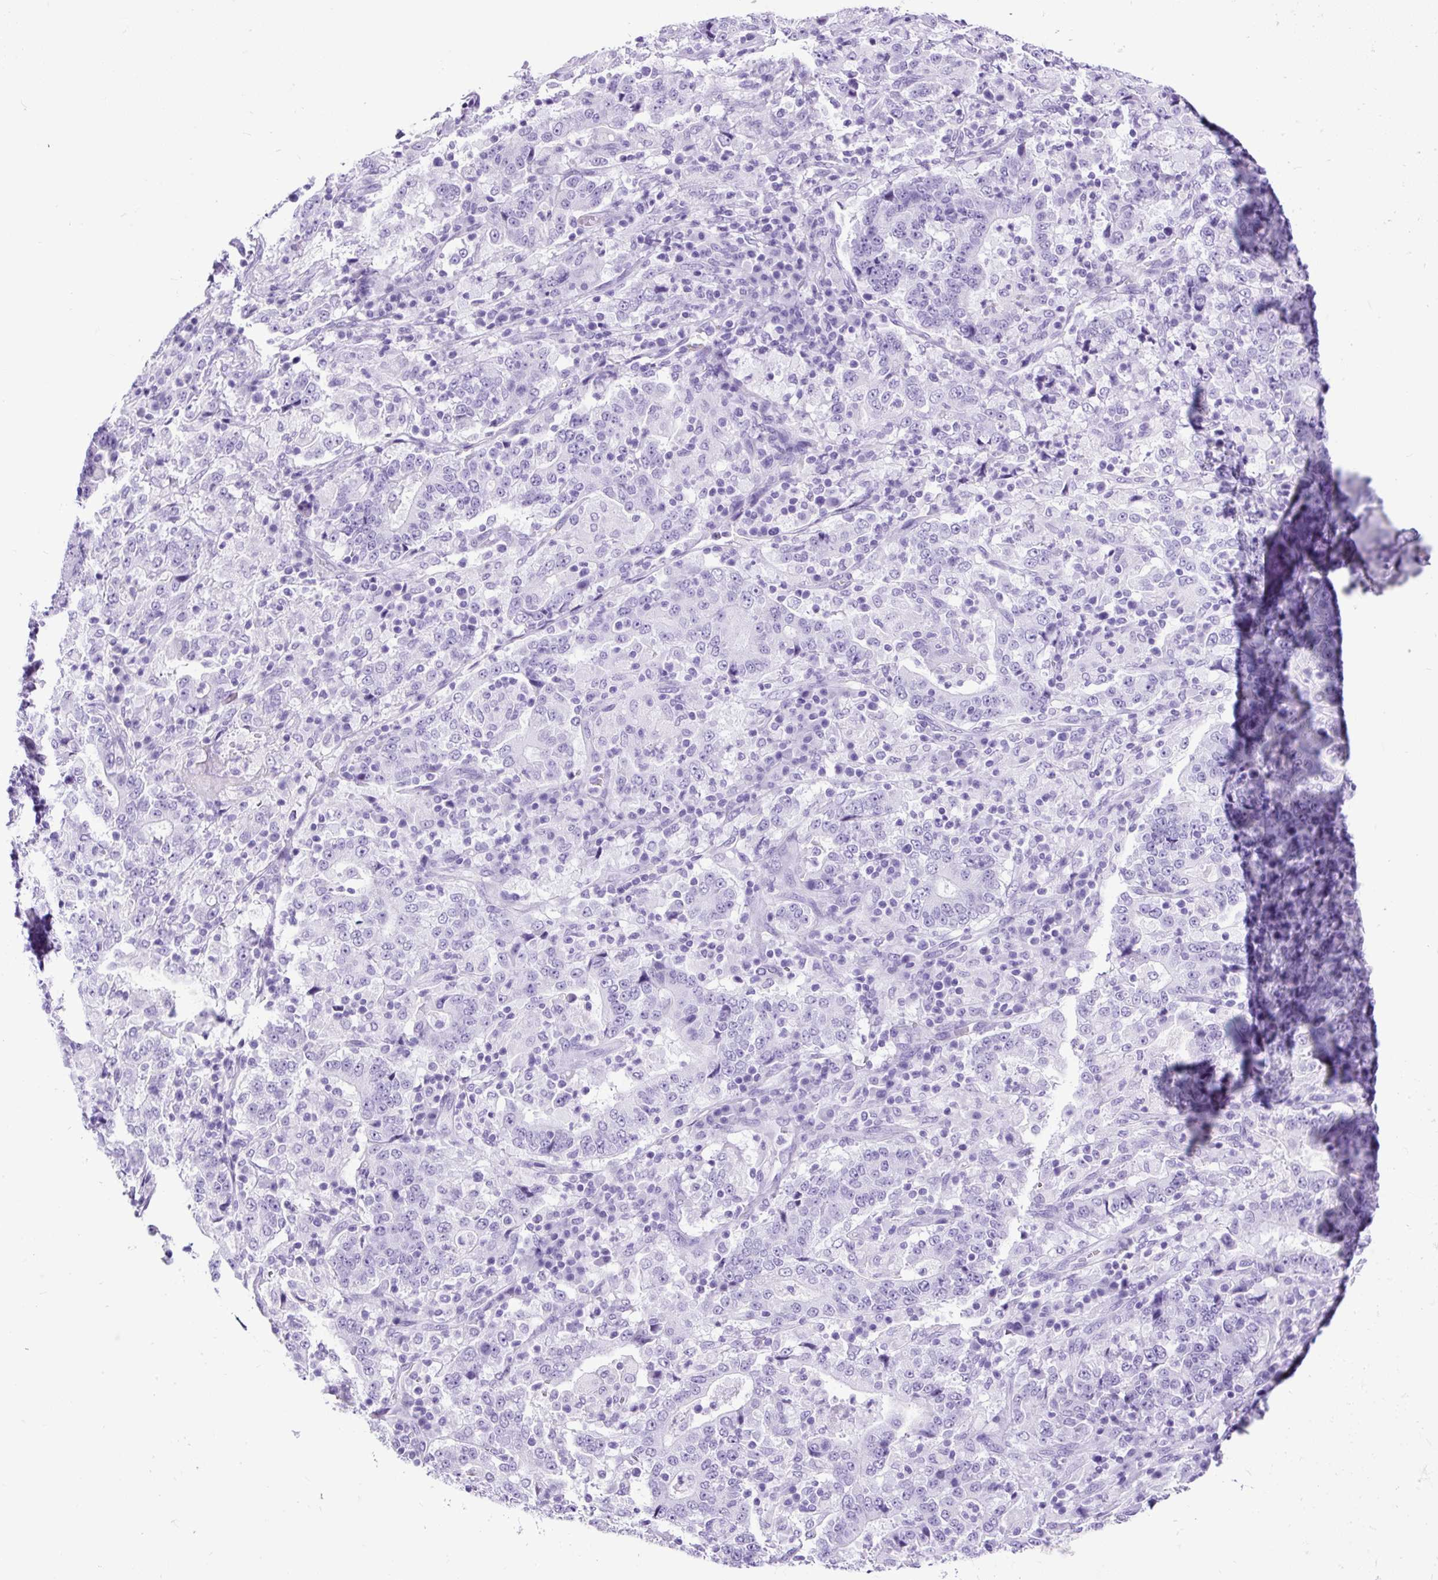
{"staining": {"intensity": "negative", "quantity": "none", "location": "none"}, "tissue": "stomach cancer", "cell_type": "Tumor cells", "image_type": "cancer", "snomed": [{"axis": "morphology", "description": "Normal tissue, NOS"}, {"axis": "morphology", "description": "Adenocarcinoma, NOS"}, {"axis": "topography", "description": "Stomach, upper"}, {"axis": "topography", "description": "Stomach"}], "caption": "A micrograph of adenocarcinoma (stomach) stained for a protein shows no brown staining in tumor cells.", "gene": "CEL", "patient": {"sex": "male", "age": 59}}